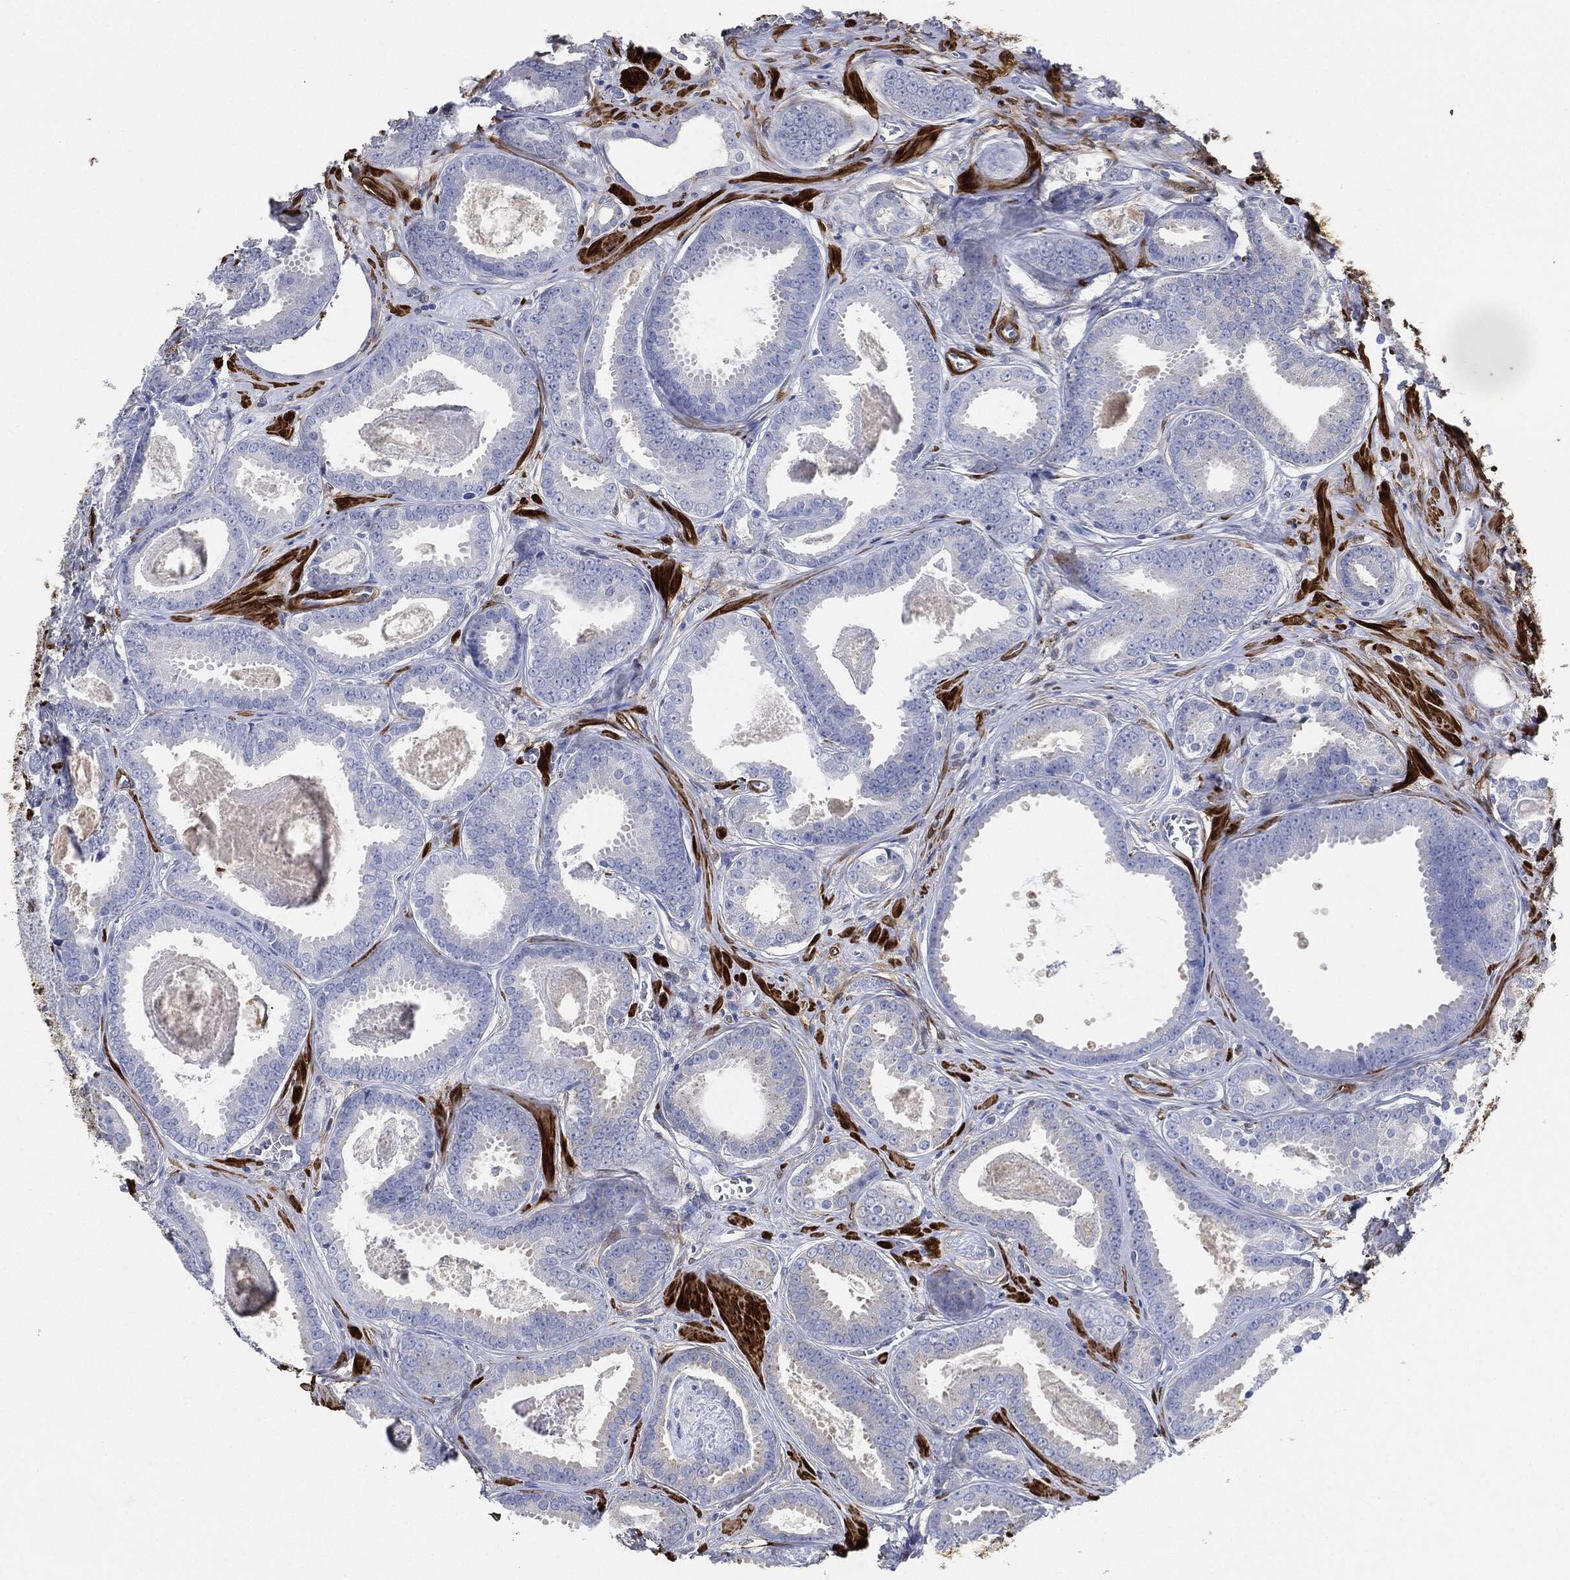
{"staining": {"intensity": "negative", "quantity": "none", "location": "none"}, "tissue": "prostate cancer", "cell_type": "Tumor cells", "image_type": "cancer", "snomed": [{"axis": "morphology", "description": "Adenocarcinoma, NOS"}, {"axis": "topography", "description": "Prostate"}], "caption": "Immunohistochemical staining of prostate cancer (adenocarcinoma) reveals no significant expression in tumor cells. (DAB immunohistochemistry (IHC) with hematoxylin counter stain).", "gene": "TAGLN", "patient": {"sex": "male", "age": 61}}